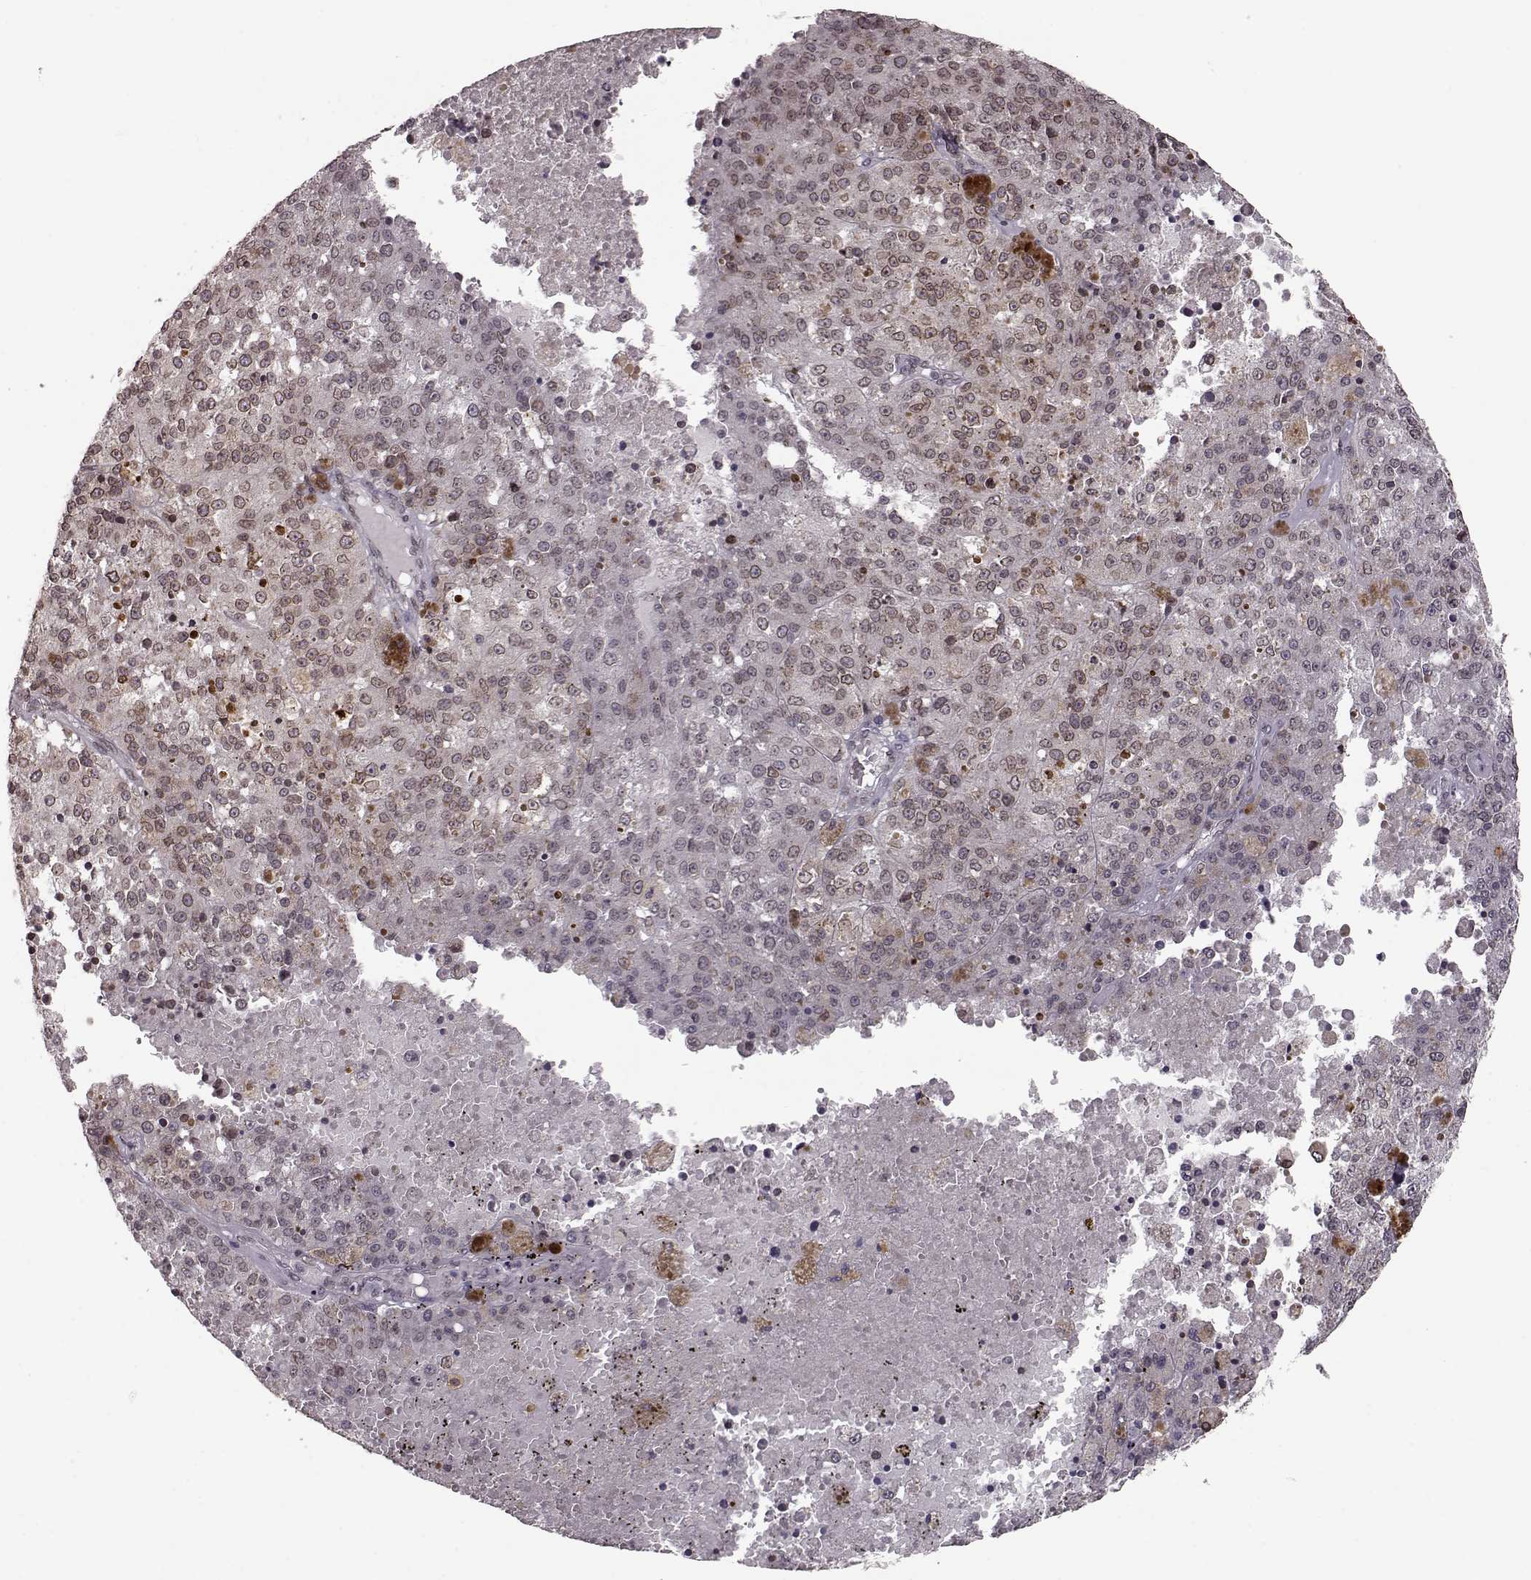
{"staining": {"intensity": "weak", "quantity": ">75%", "location": "cytoplasmic/membranous,nuclear"}, "tissue": "melanoma", "cell_type": "Tumor cells", "image_type": "cancer", "snomed": [{"axis": "morphology", "description": "Malignant melanoma, Metastatic site"}, {"axis": "topography", "description": "Lymph node"}], "caption": "Melanoma was stained to show a protein in brown. There is low levels of weak cytoplasmic/membranous and nuclear staining in approximately >75% of tumor cells. (Stains: DAB (3,3'-diaminobenzidine) in brown, nuclei in blue, Microscopy: brightfield microscopy at high magnification).", "gene": "NUP37", "patient": {"sex": "female", "age": 64}}